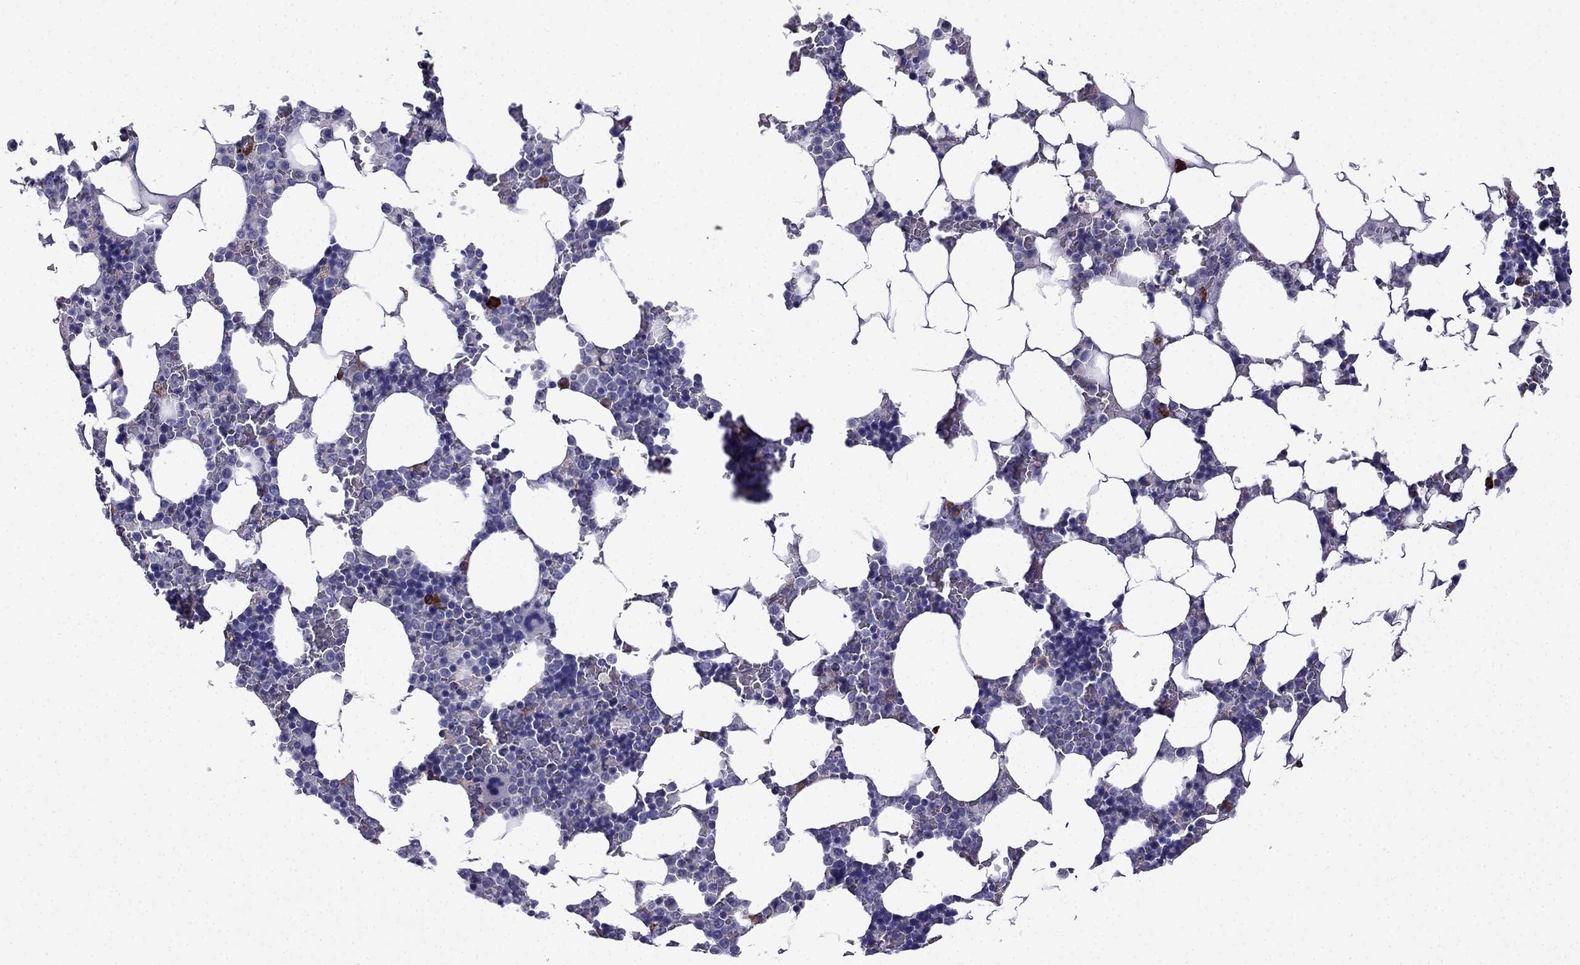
{"staining": {"intensity": "strong", "quantity": "<25%", "location": "cytoplasmic/membranous"}, "tissue": "bone marrow", "cell_type": "Hematopoietic cells", "image_type": "normal", "snomed": [{"axis": "morphology", "description": "Normal tissue, NOS"}, {"axis": "topography", "description": "Bone marrow"}], "caption": "IHC of benign human bone marrow demonstrates medium levels of strong cytoplasmic/membranous positivity in approximately <25% of hematopoietic cells.", "gene": "TSSK4", "patient": {"sex": "male", "age": 51}}